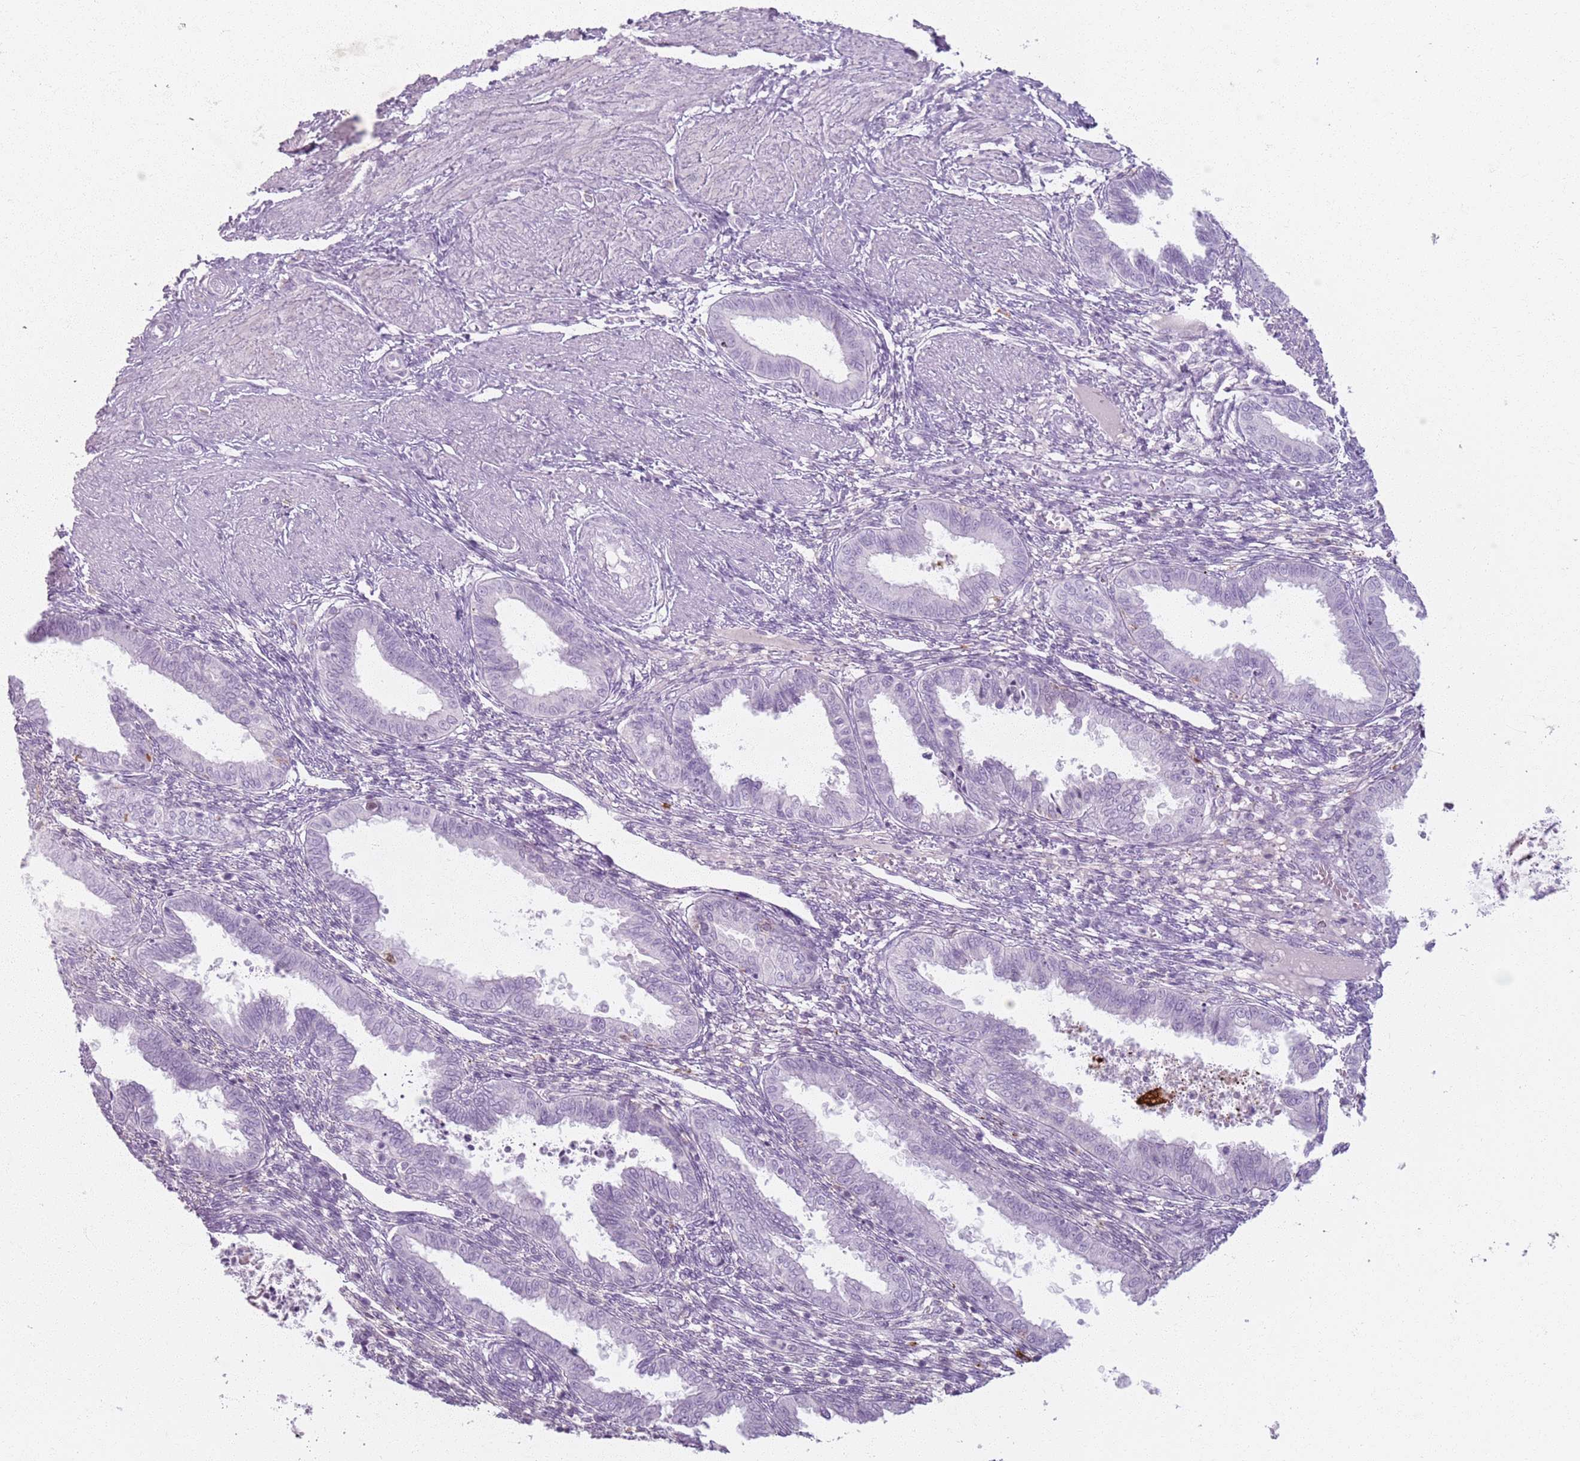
{"staining": {"intensity": "negative", "quantity": "none", "location": "none"}, "tissue": "endometrium", "cell_type": "Cells in endometrial stroma", "image_type": "normal", "snomed": [{"axis": "morphology", "description": "Normal tissue, NOS"}, {"axis": "topography", "description": "Endometrium"}], "caption": "DAB (3,3'-diaminobenzidine) immunohistochemical staining of unremarkable endometrium displays no significant staining in cells in endometrial stroma.", "gene": "GDPGP1", "patient": {"sex": "female", "age": 33}}